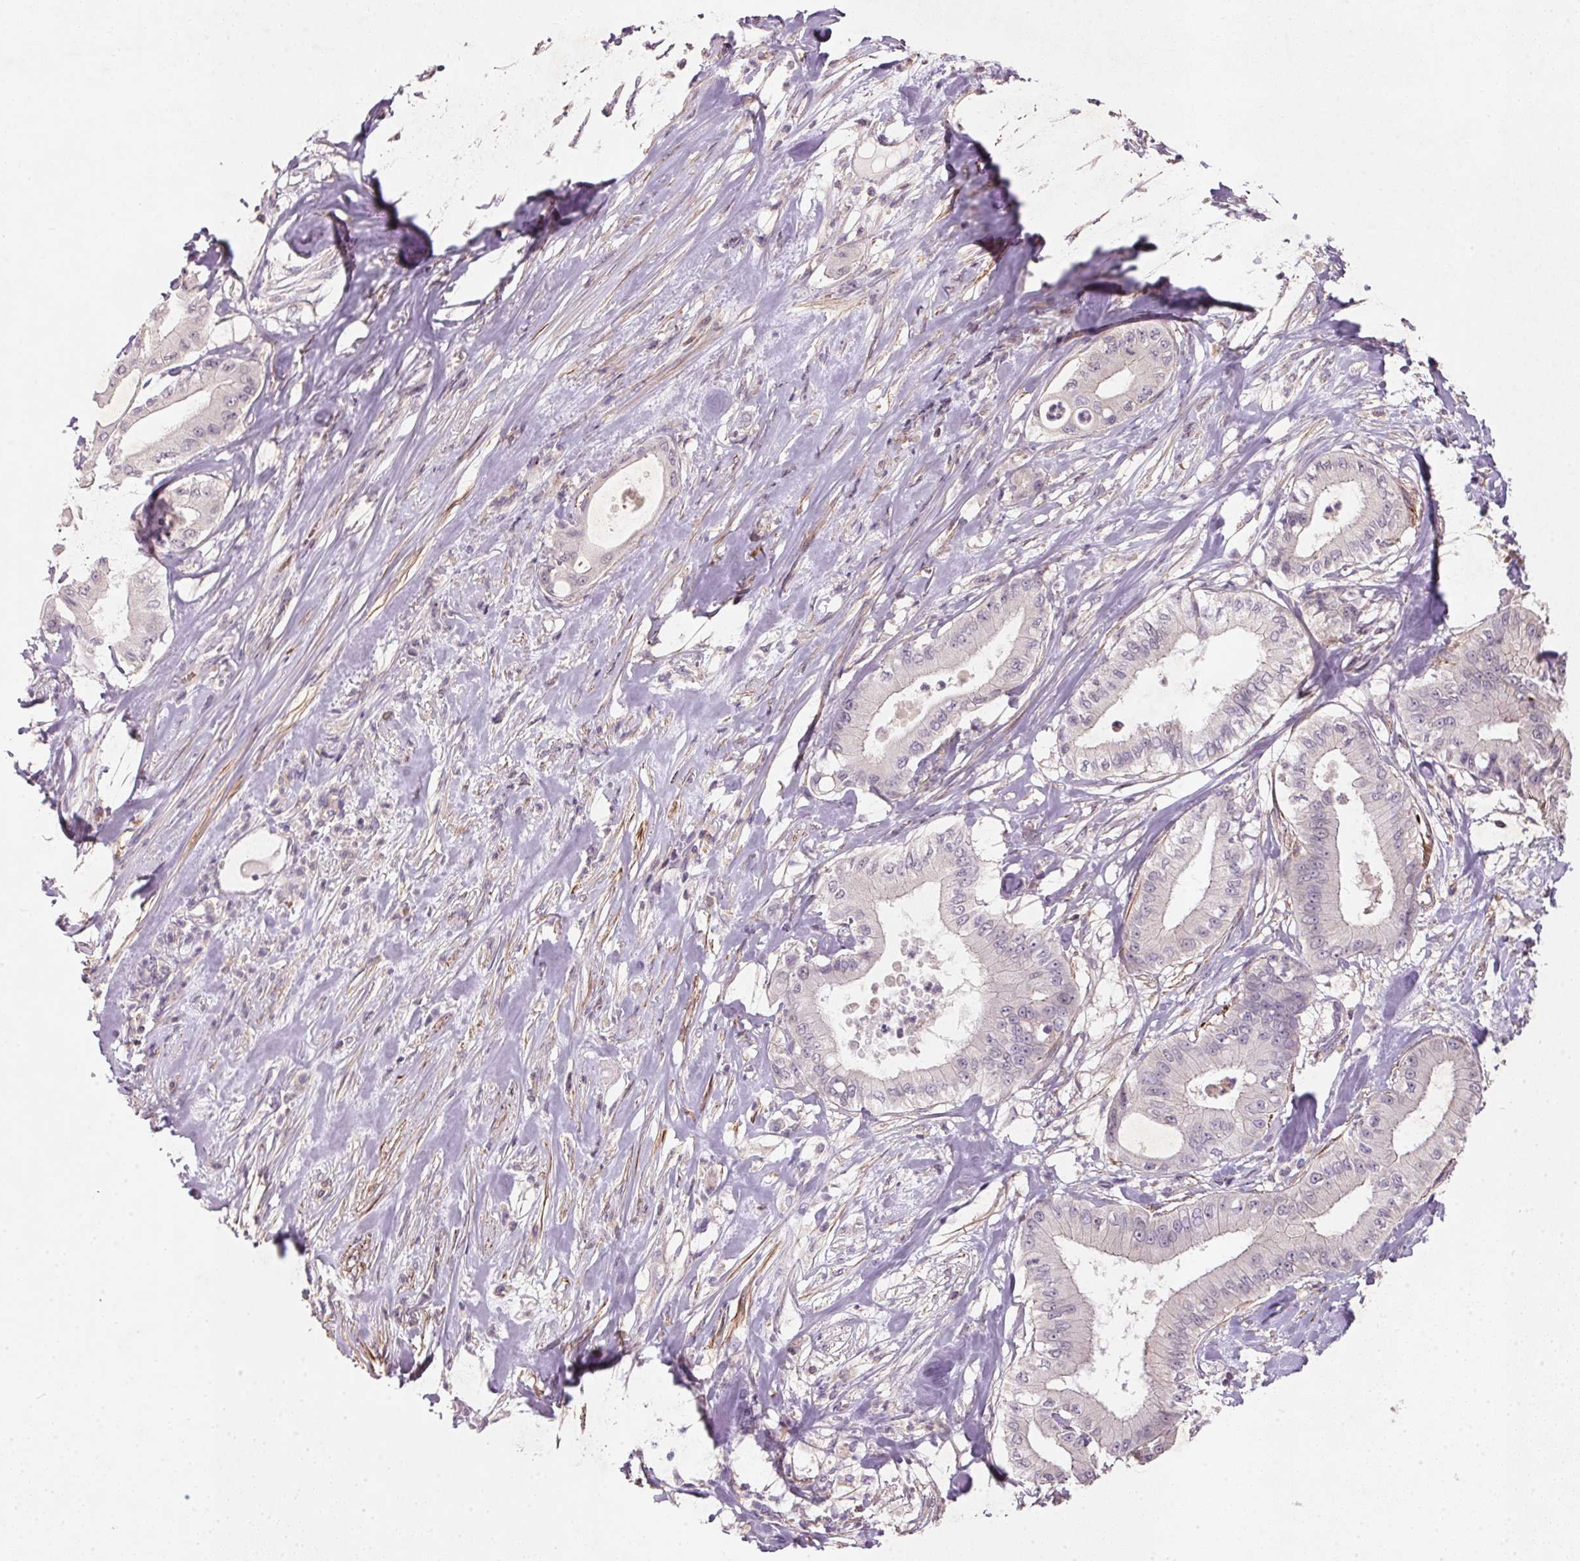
{"staining": {"intensity": "negative", "quantity": "none", "location": "none"}, "tissue": "pancreatic cancer", "cell_type": "Tumor cells", "image_type": "cancer", "snomed": [{"axis": "morphology", "description": "Adenocarcinoma, NOS"}, {"axis": "topography", "description": "Pancreas"}], "caption": "IHC photomicrograph of neoplastic tissue: adenocarcinoma (pancreatic) stained with DAB (3,3'-diaminobenzidine) reveals no significant protein positivity in tumor cells.", "gene": "KCNK15", "patient": {"sex": "male", "age": 71}}